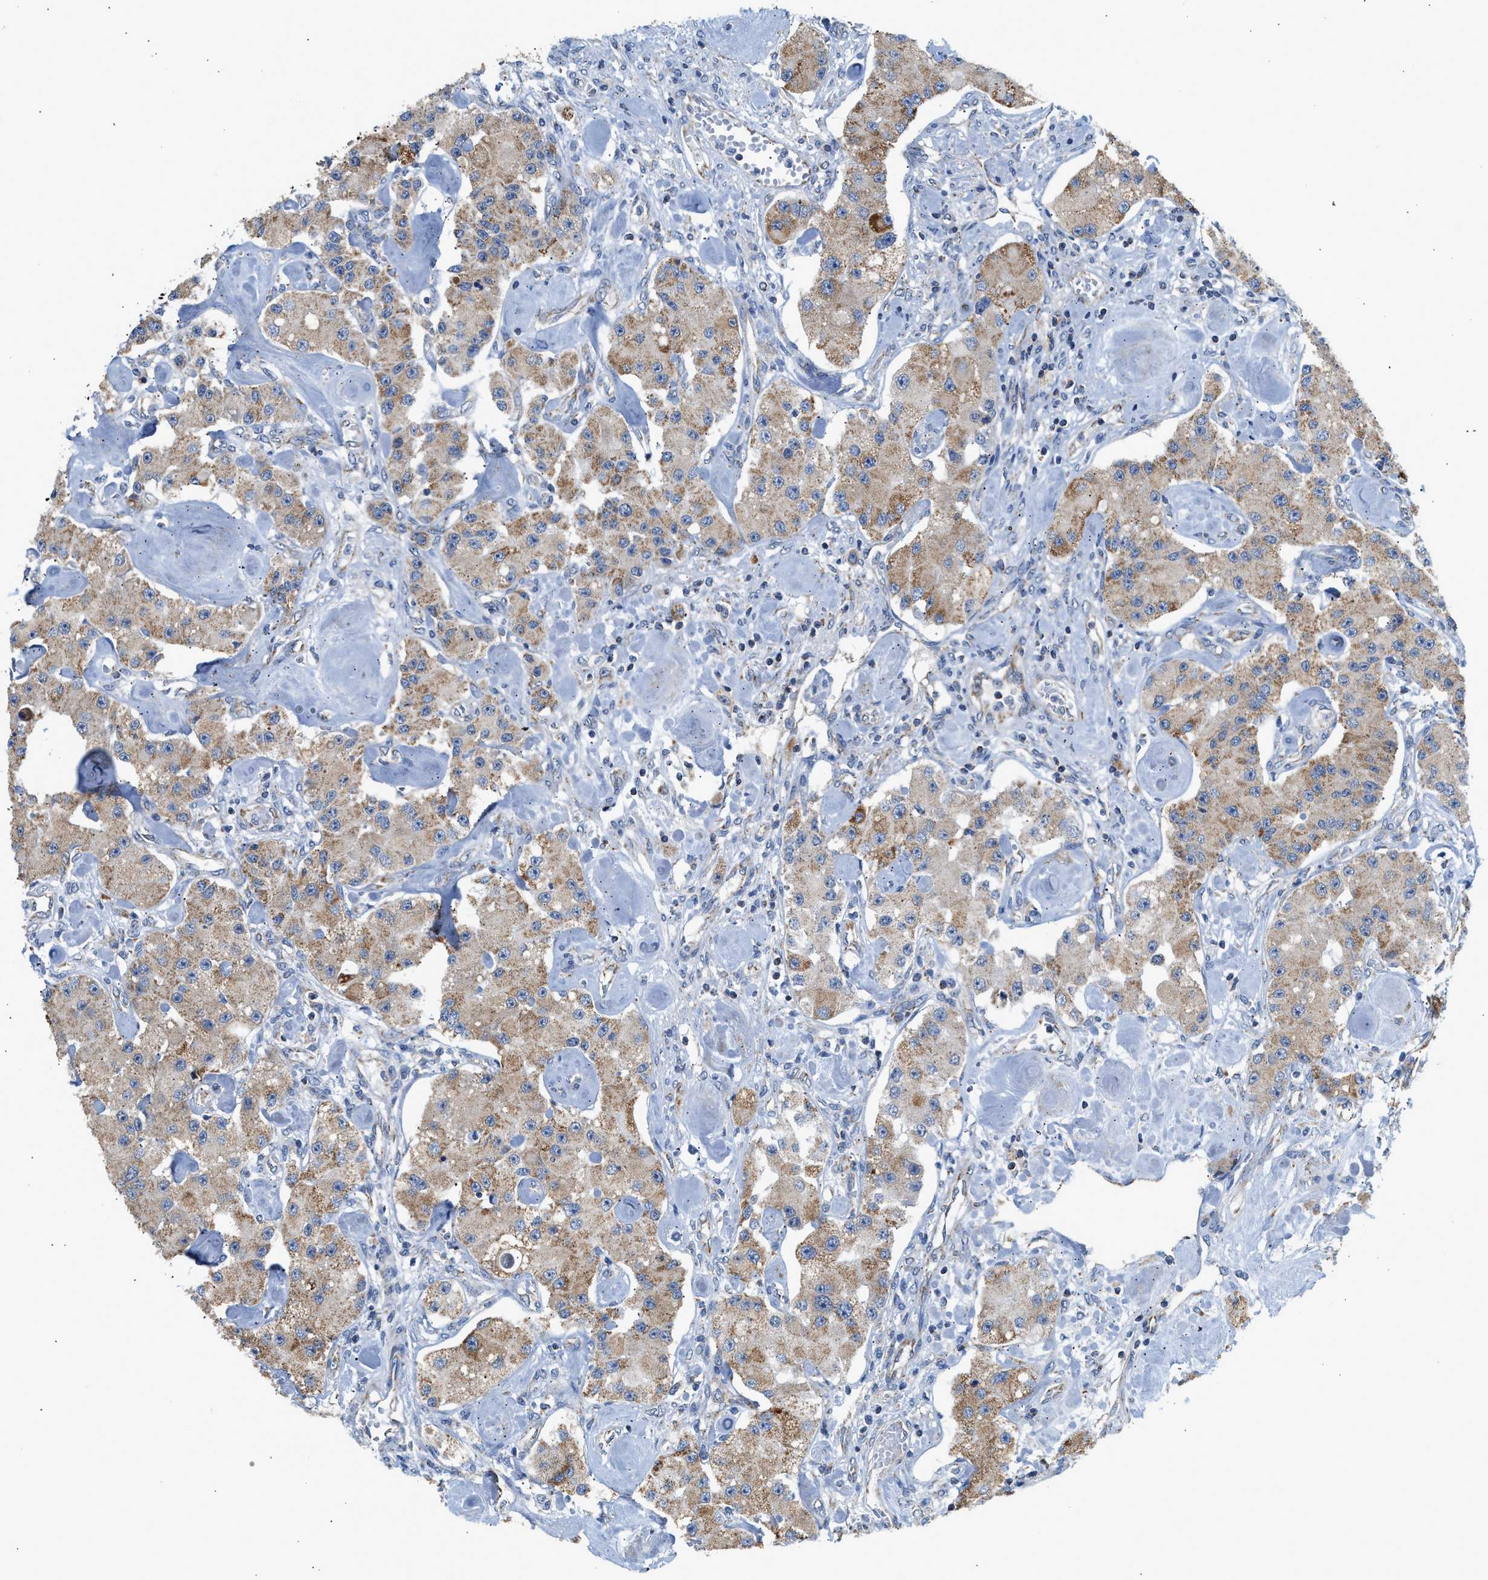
{"staining": {"intensity": "weak", "quantity": ">75%", "location": "cytoplasmic/membranous"}, "tissue": "carcinoid", "cell_type": "Tumor cells", "image_type": "cancer", "snomed": [{"axis": "morphology", "description": "Carcinoid, malignant, NOS"}, {"axis": "topography", "description": "Pancreas"}], "caption": "Malignant carcinoid stained with a protein marker displays weak staining in tumor cells.", "gene": "GOT2", "patient": {"sex": "male", "age": 41}}